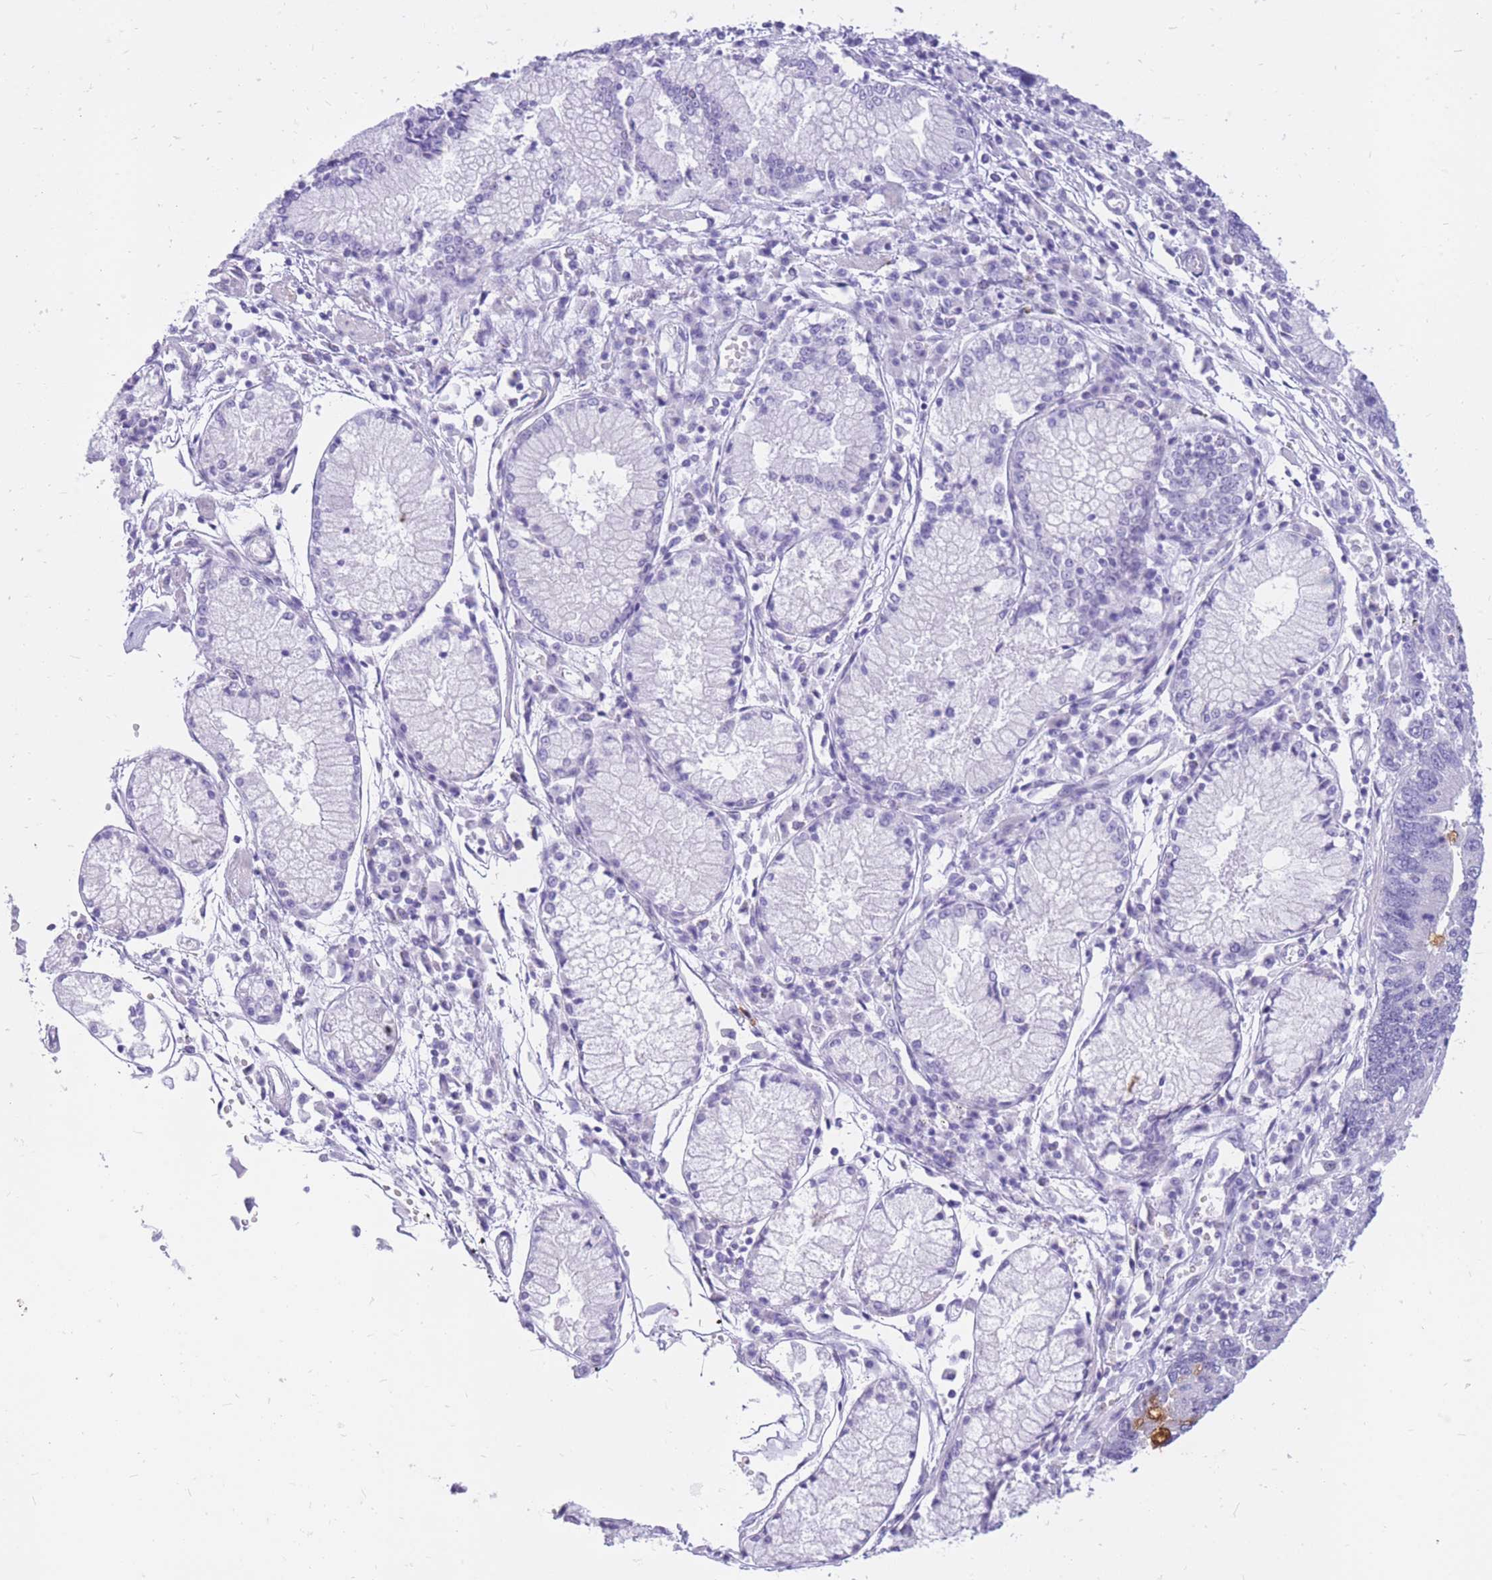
{"staining": {"intensity": "negative", "quantity": "none", "location": "none"}, "tissue": "stomach cancer", "cell_type": "Tumor cells", "image_type": "cancer", "snomed": [{"axis": "morphology", "description": "Adenocarcinoma, NOS"}, {"axis": "topography", "description": "Stomach"}], "caption": "Tumor cells are negative for brown protein staining in stomach cancer (adenocarcinoma). The staining was performed using DAB (3,3'-diaminobenzidine) to visualize the protein expression in brown, while the nuclei were stained in blue with hematoxylin (Magnification: 20x).", "gene": "CYP21A2", "patient": {"sex": "male", "age": 59}}